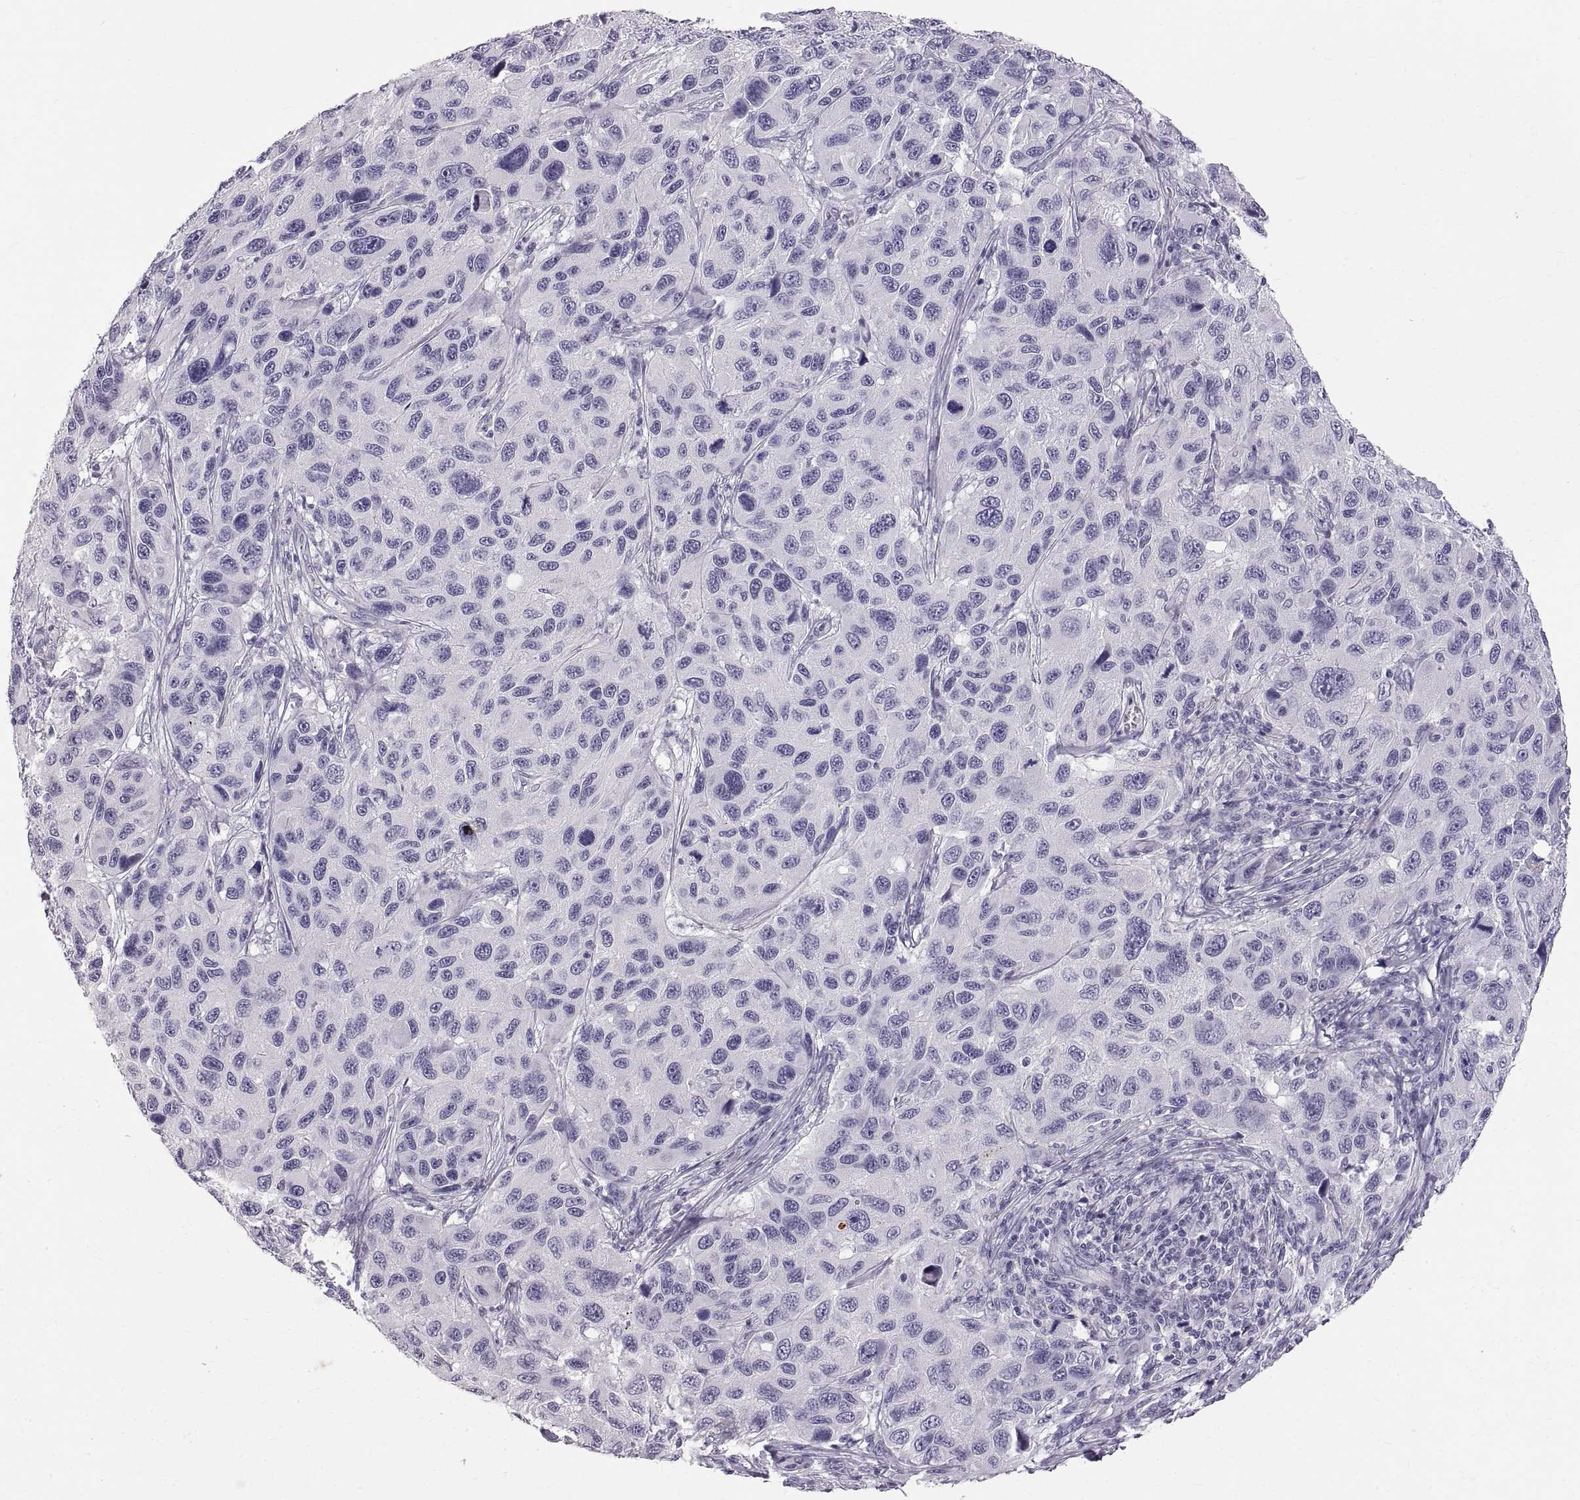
{"staining": {"intensity": "negative", "quantity": "none", "location": "none"}, "tissue": "melanoma", "cell_type": "Tumor cells", "image_type": "cancer", "snomed": [{"axis": "morphology", "description": "Malignant melanoma, NOS"}, {"axis": "topography", "description": "Skin"}], "caption": "Immunohistochemistry micrograph of human malignant melanoma stained for a protein (brown), which reveals no positivity in tumor cells. (DAB IHC visualized using brightfield microscopy, high magnification).", "gene": "WFDC8", "patient": {"sex": "male", "age": 53}}